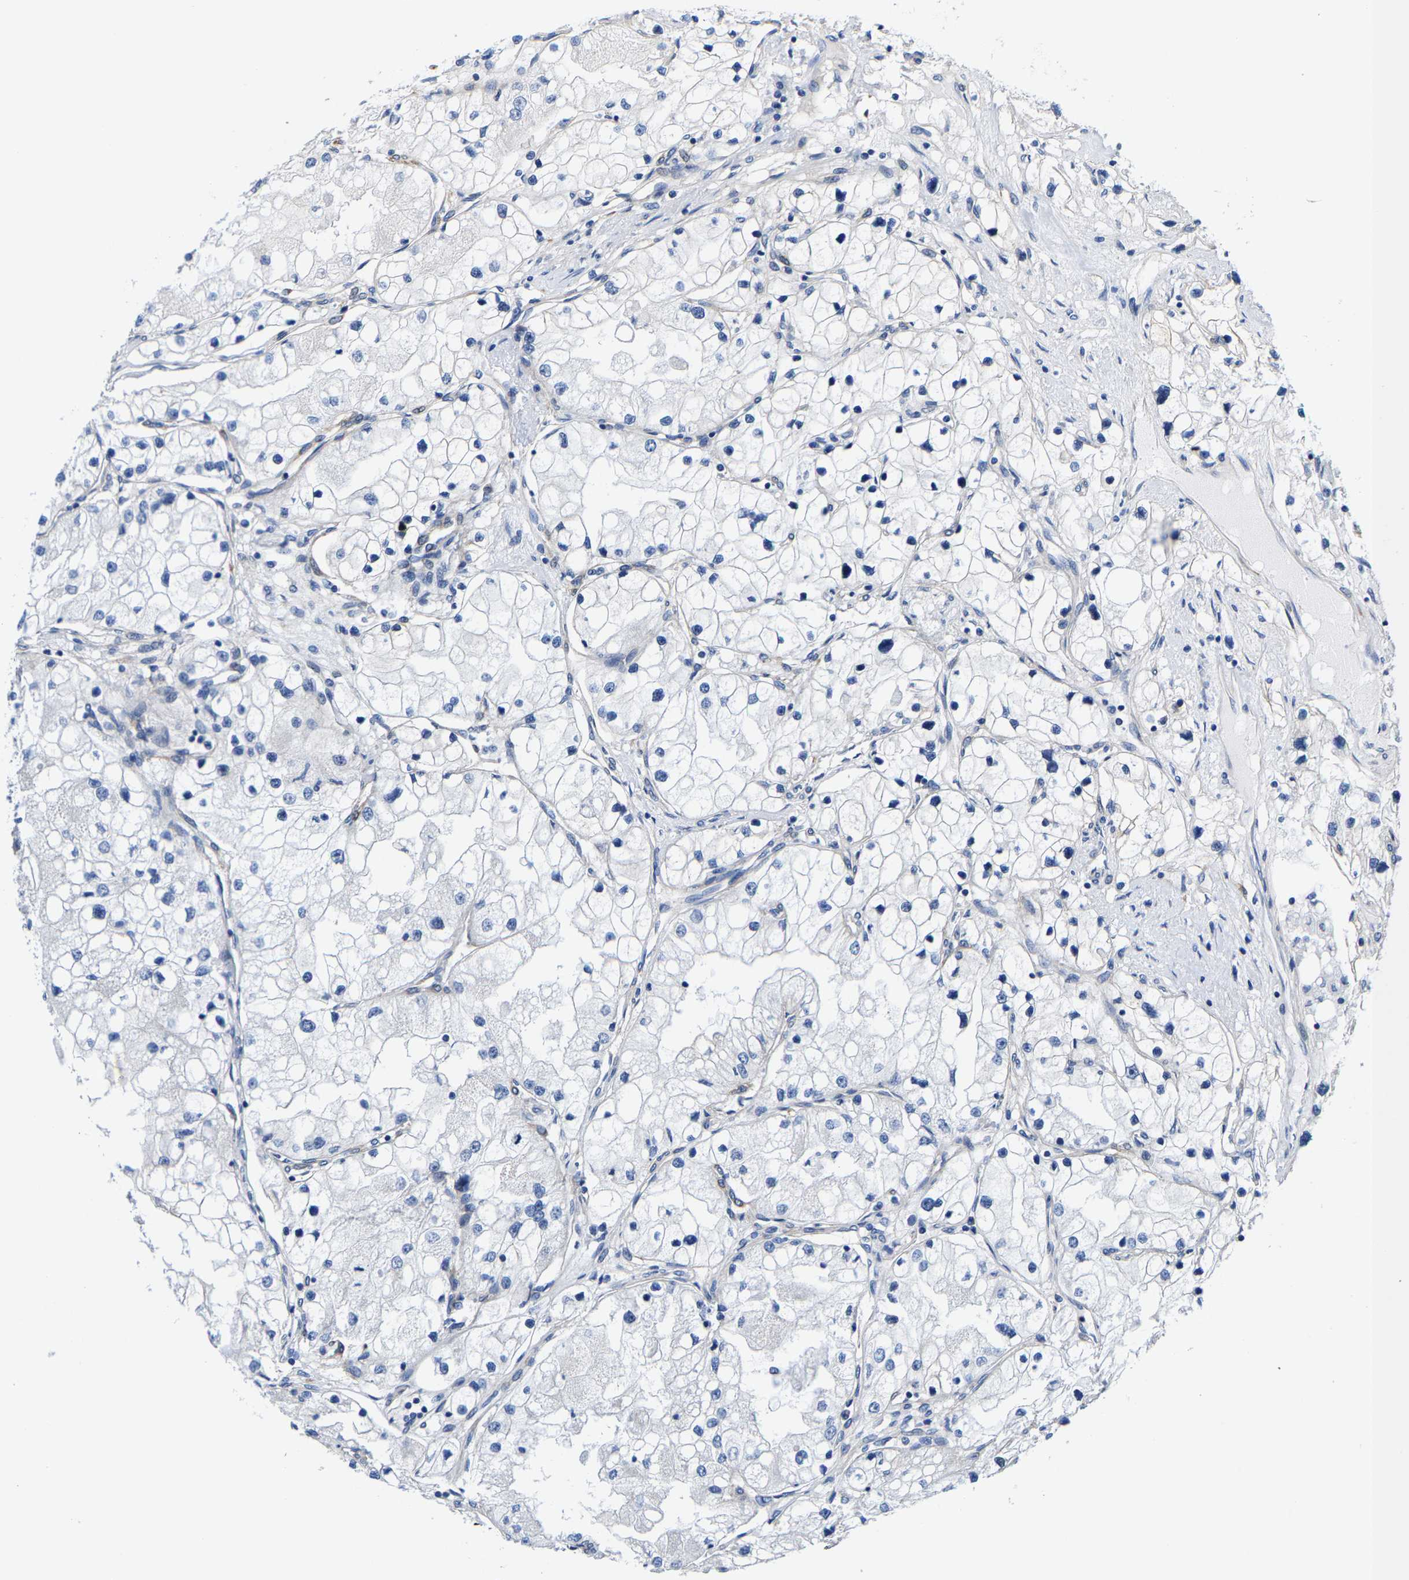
{"staining": {"intensity": "negative", "quantity": "none", "location": "none"}, "tissue": "renal cancer", "cell_type": "Tumor cells", "image_type": "cancer", "snomed": [{"axis": "morphology", "description": "Adenocarcinoma, NOS"}, {"axis": "topography", "description": "Kidney"}], "caption": "High power microscopy micrograph of an immunohistochemistry image of renal cancer (adenocarcinoma), revealing no significant expression in tumor cells. (IHC, brightfield microscopy, high magnification).", "gene": "DSCAM", "patient": {"sex": "male", "age": 68}}